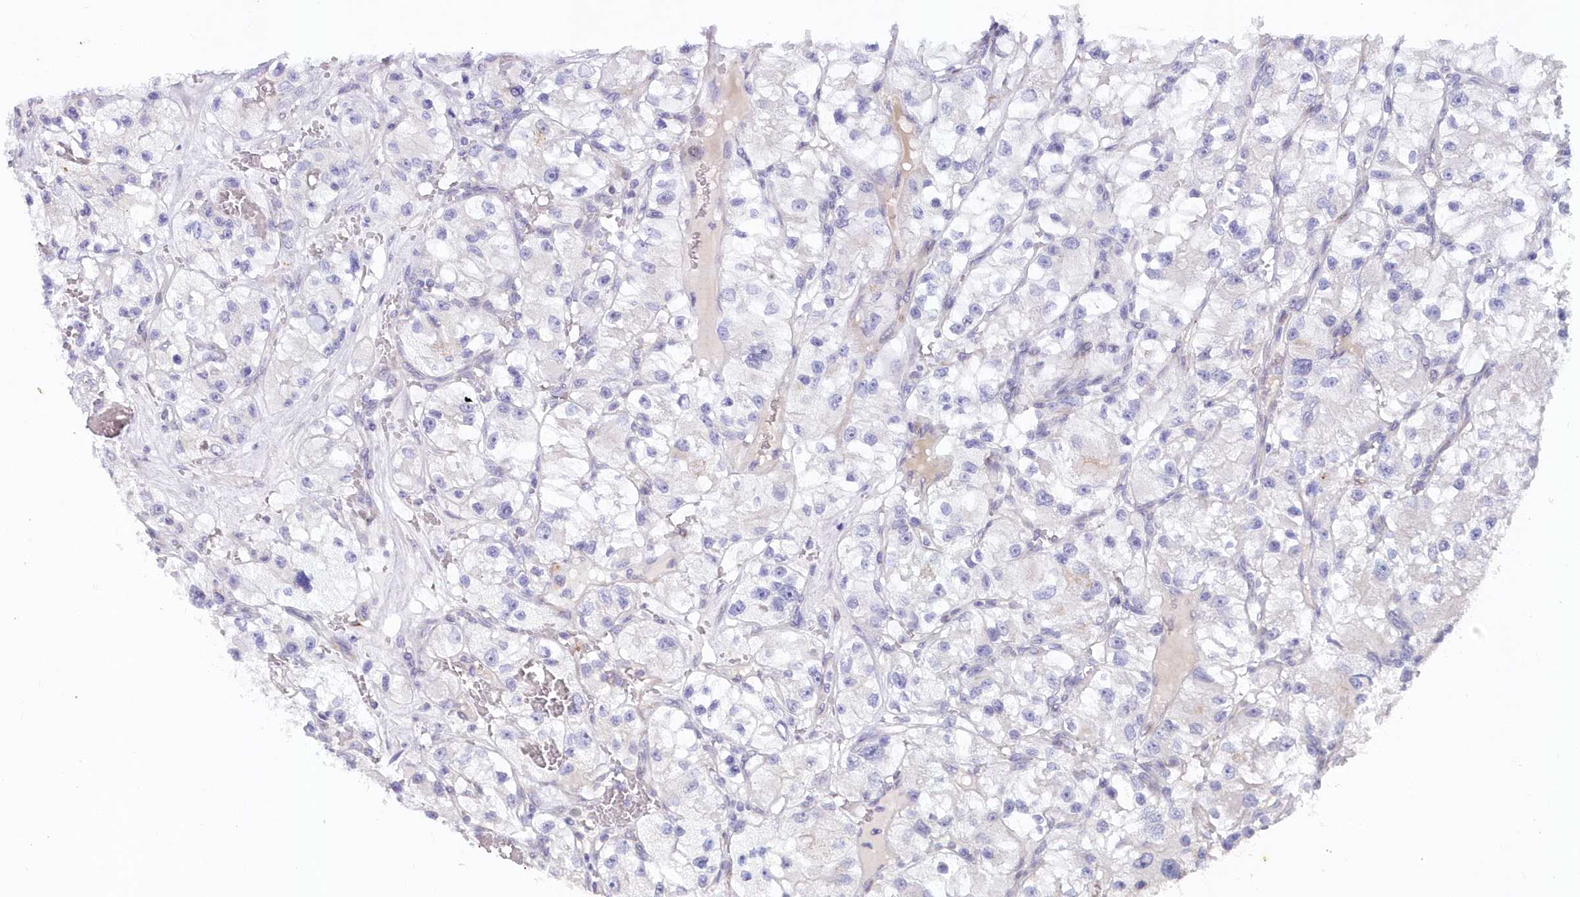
{"staining": {"intensity": "negative", "quantity": "none", "location": "none"}, "tissue": "renal cancer", "cell_type": "Tumor cells", "image_type": "cancer", "snomed": [{"axis": "morphology", "description": "Adenocarcinoma, NOS"}, {"axis": "topography", "description": "Kidney"}], "caption": "A photomicrograph of human renal adenocarcinoma is negative for staining in tumor cells.", "gene": "SNED1", "patient": {"sex": "female", "age": 57}}